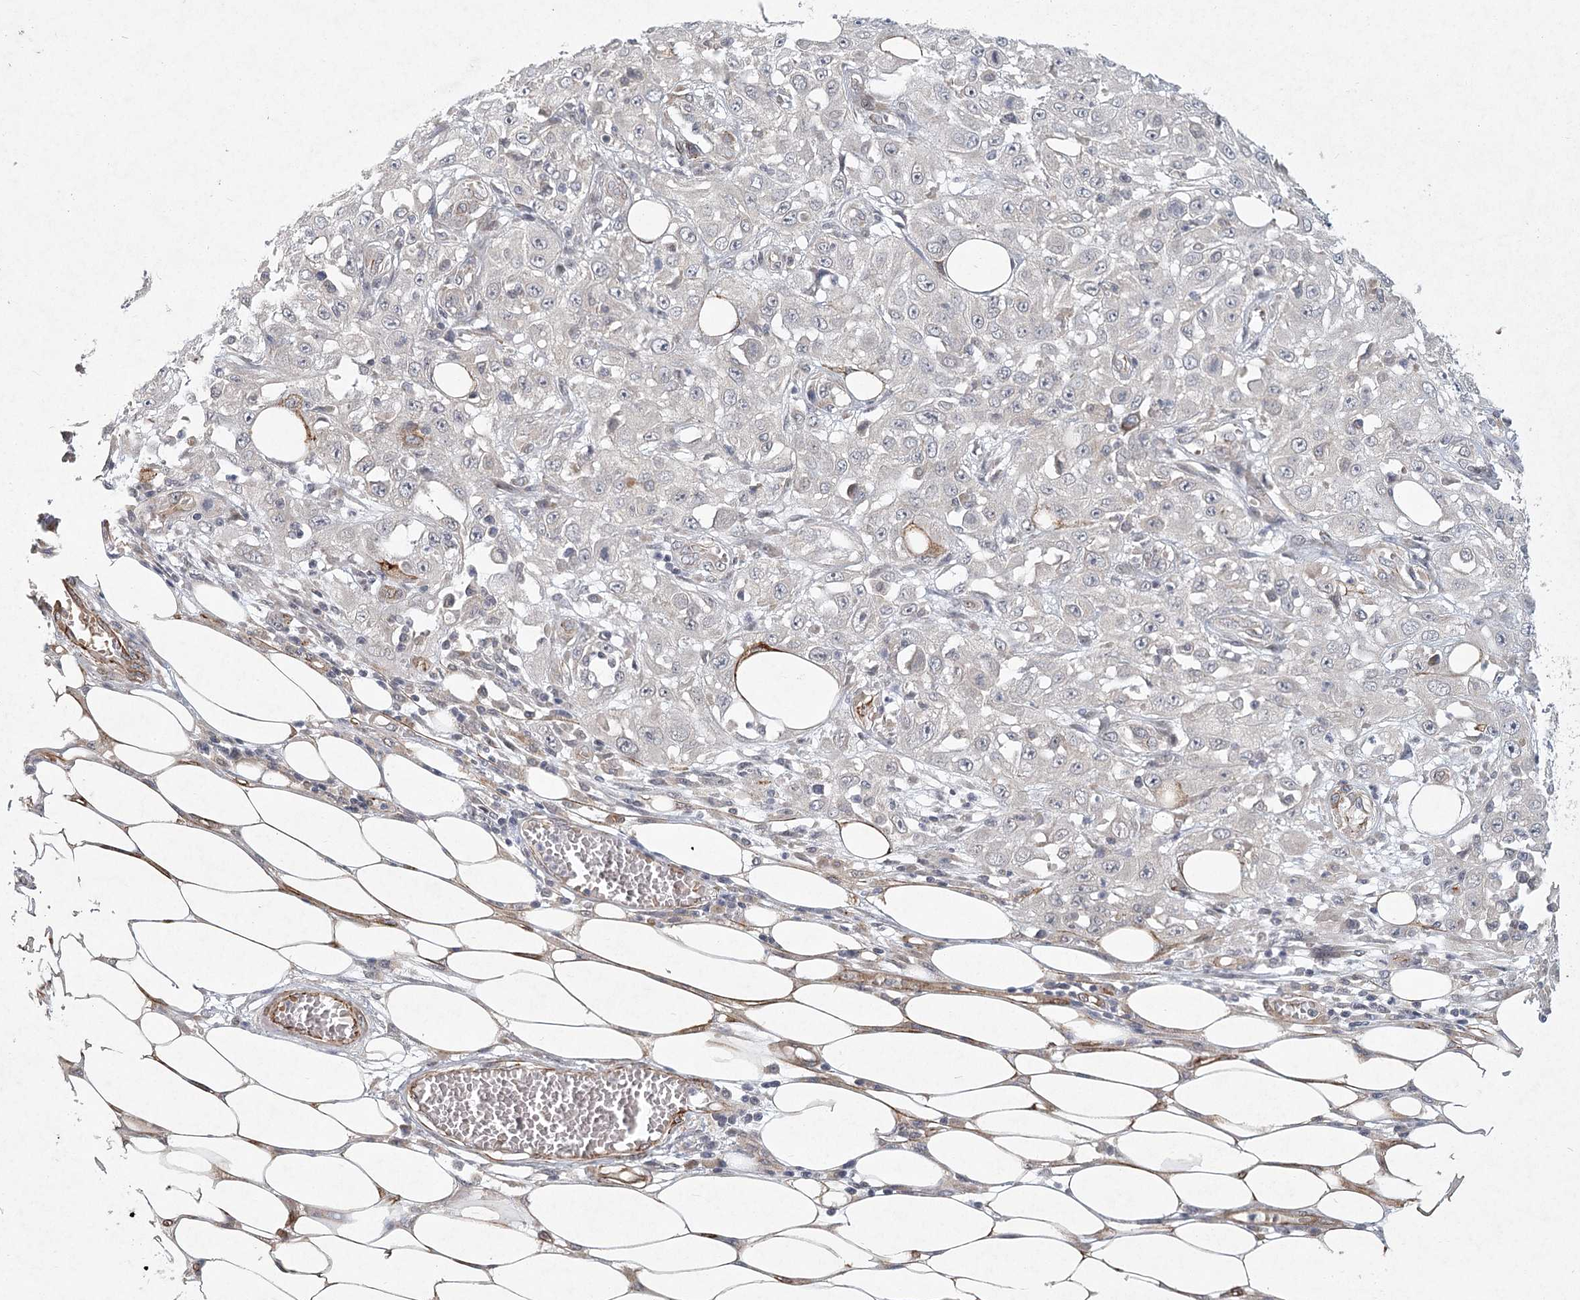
{"staining": {"intensity": "negative", "quantity": "none", "location": "none"}, "tissue": "skin cancer", "cell_type": "Tumor cells", "image_type": "cancer", "snomed": [{"axis": "morphology", "description": "Squamous cell carcinoma, NOS"}, {"axis": "morphology", "description": "Squamous cell carcinoma, metastatic, NOS"}, {"axis": "topography", "description": "Skin"}, {"axis": "topography", "description": "Lymph node"}], "caption": "Protein analysis of skin metastatic squamous cell carcinoma displays no significant staining in tumor cells.", "gene": "MEPE", "patient": {"sex": "male", "age": 75}}